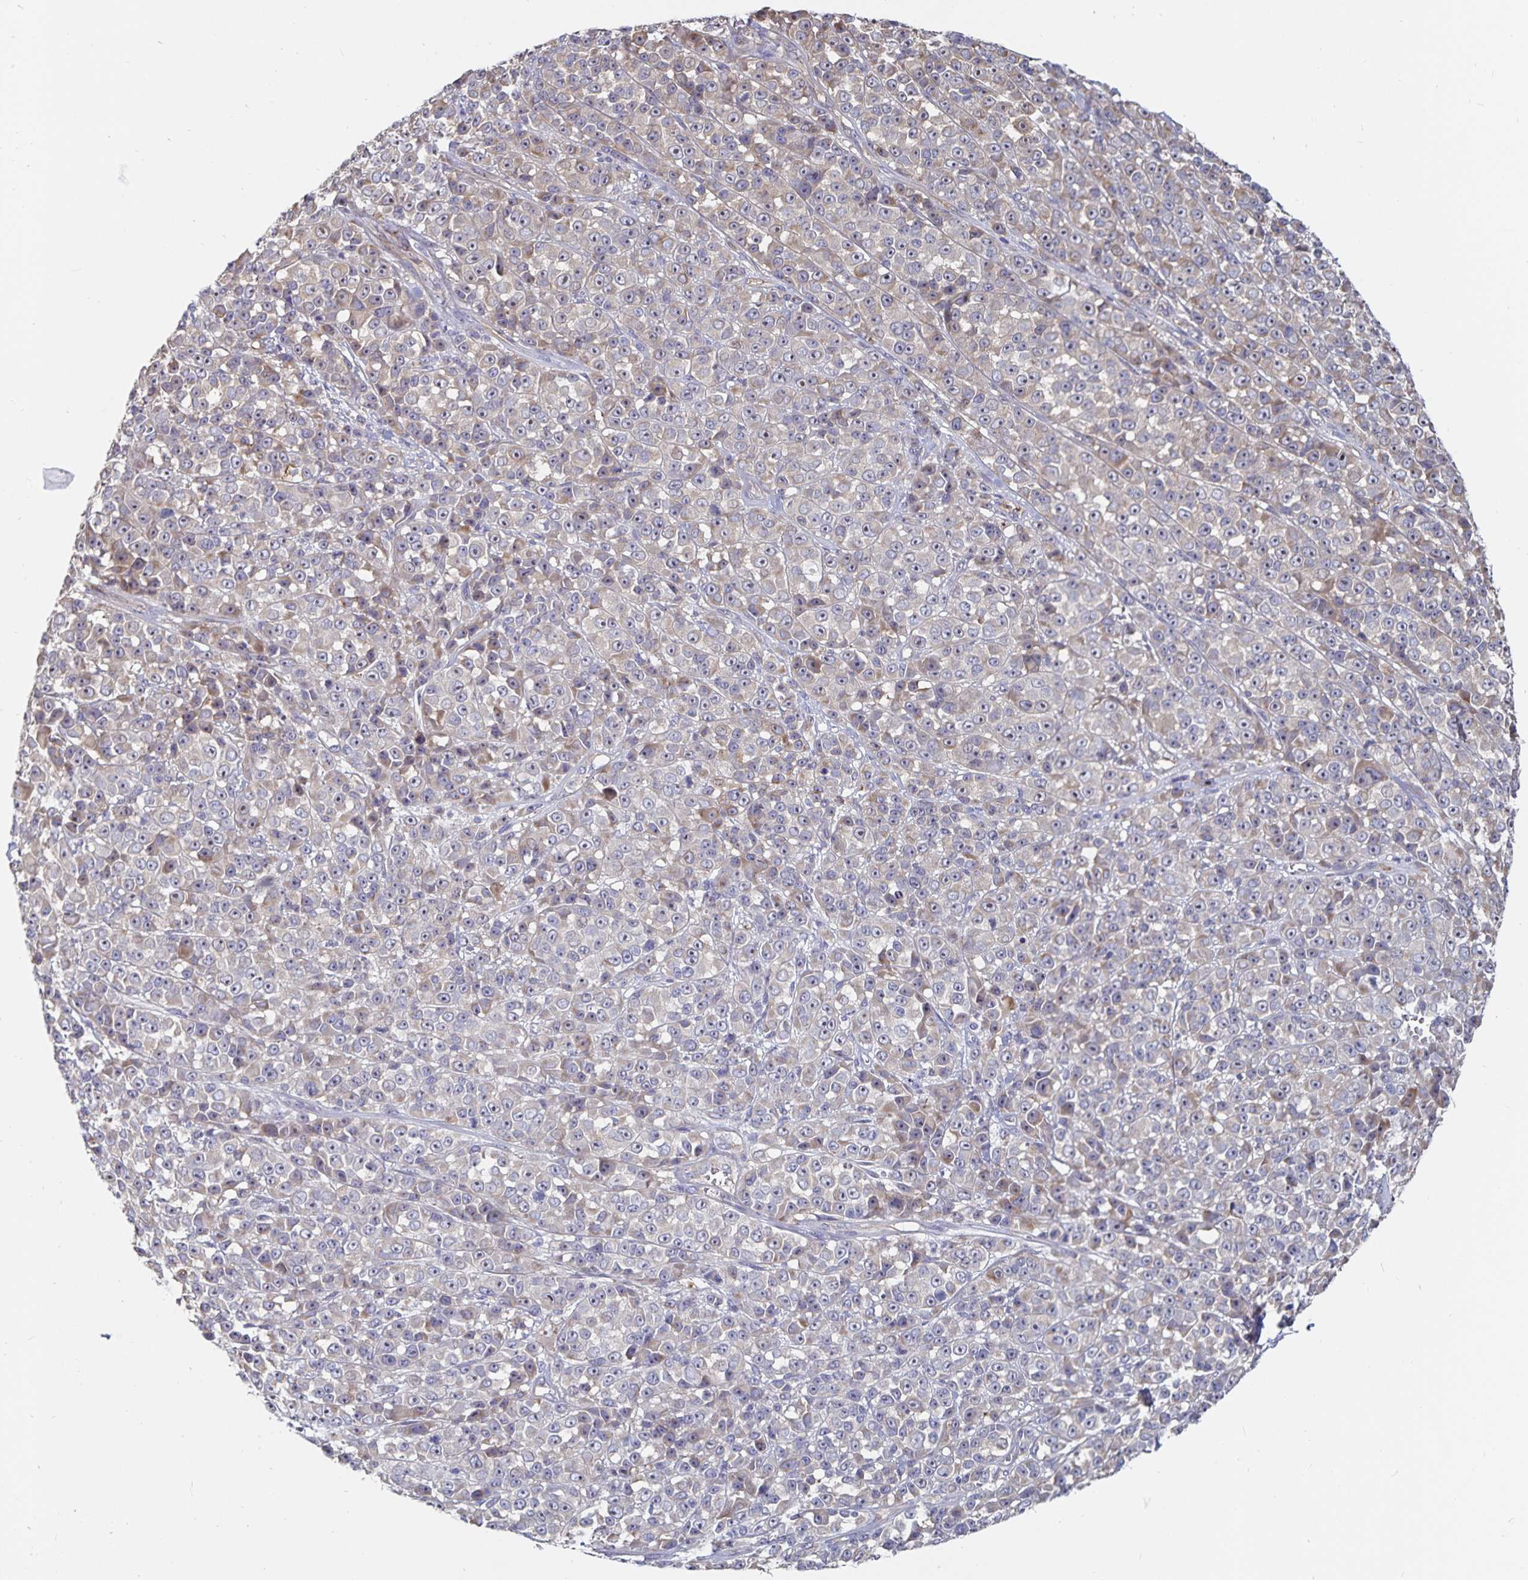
{"staining": {"intensity": "weak", "quantity": "25%-75%", "location": "cytoplasmic/membranous"}, "tissue": "melanoma", "cell_type": "Tumor cells", "image_type": "cancer", "snomed": [{"axis": "morphology", "description": "Malignant melanoma, NOS"}, {"axis": "topography", "description": "Skin"}, {"axis": "topography", "description": "Skin of back"}], "caption": "There is low levels of weak cytoplasmic/membranous positivity in tumor cells of malignant melanoma, as demonstrated by immunohistochemical staining (brown color).", "gene": "SSTR1", "patient": {"sex": "male", "age": 91}}